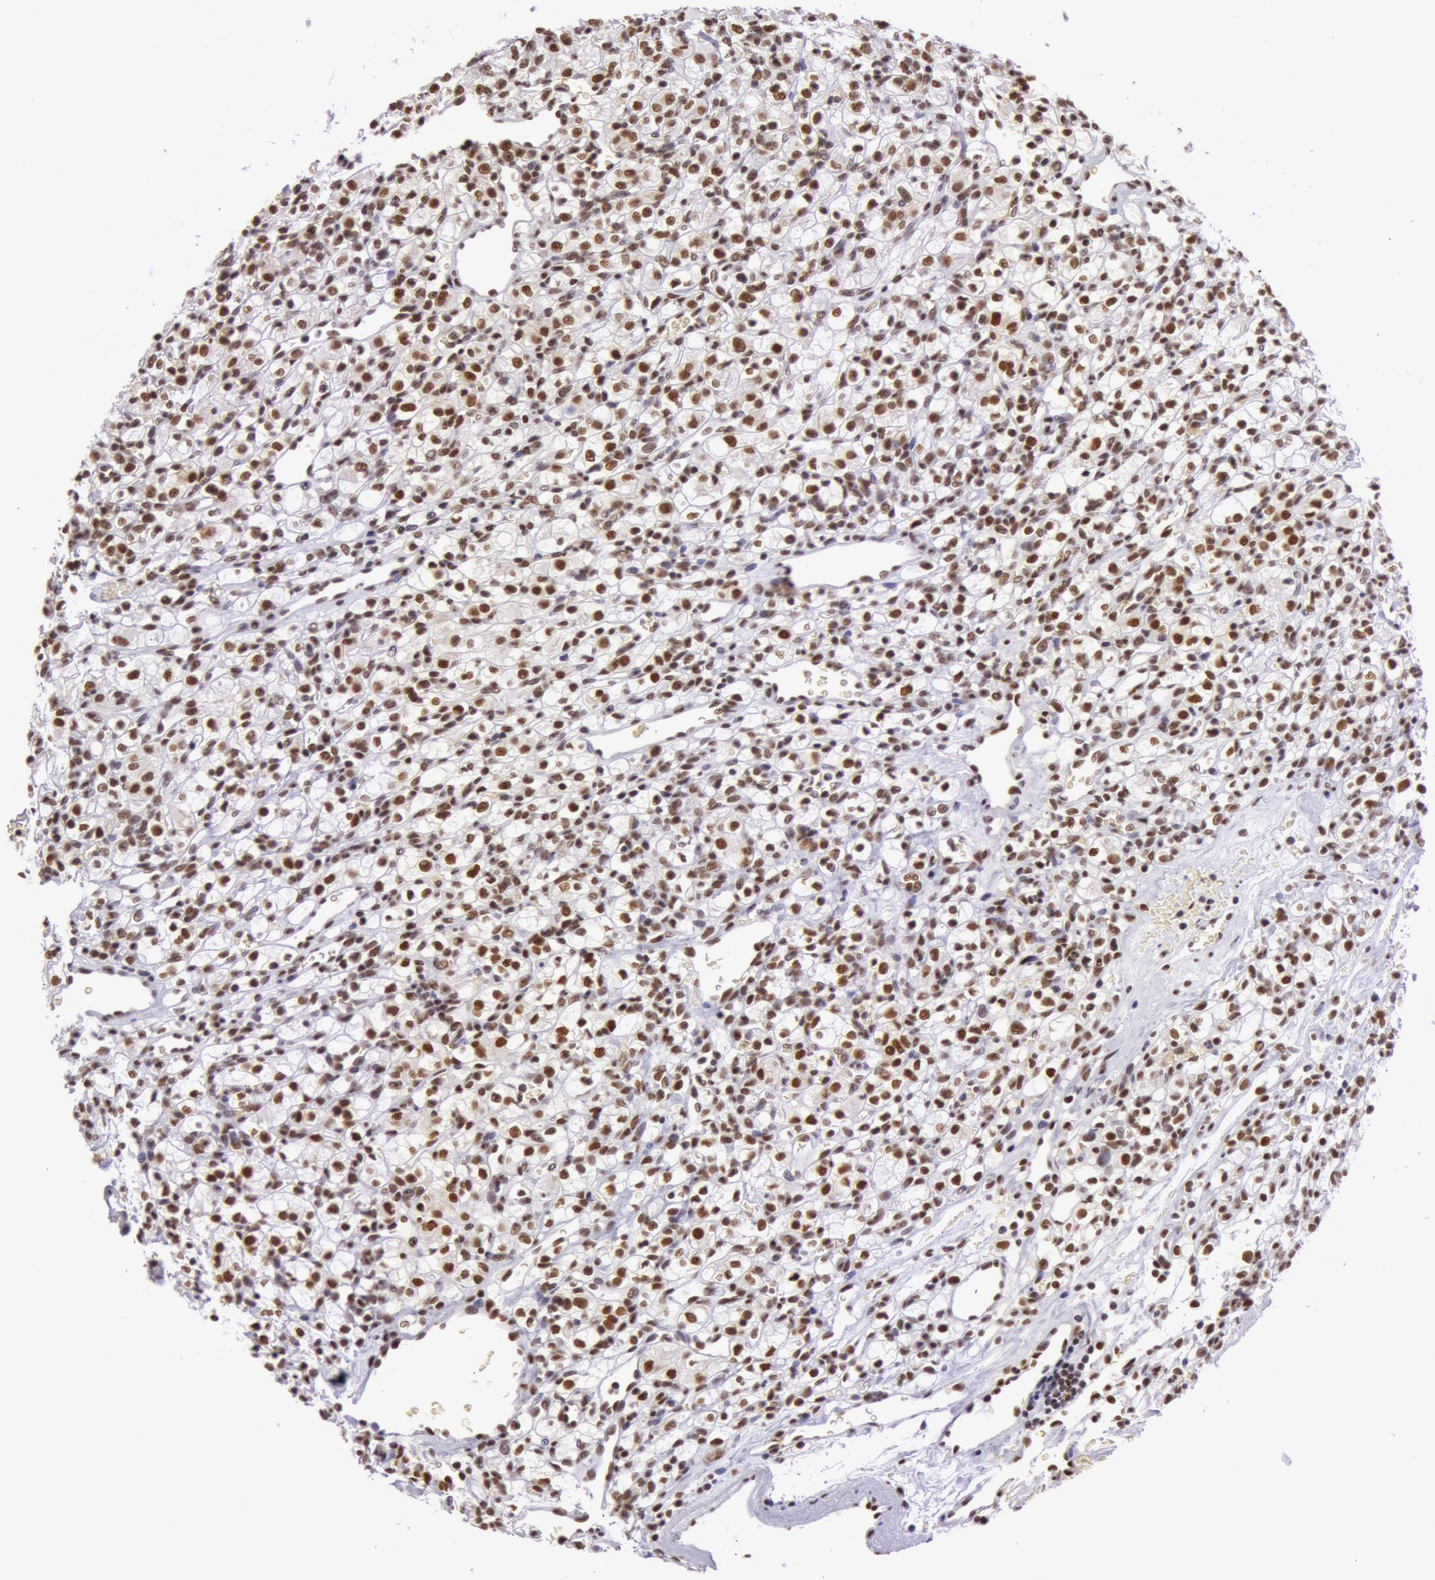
{"staining": {"intensity": "moderate", "quantity": ">75%", "location": "nuclear"}, "tissue": "renal cancer", "cell_type": "Tumor cells", "image_type": "cancer", "snomed": [{"axis": "morphology", "description": "Adenocarcinoma, NOS"}, {"axis": "topography", "description": "Kidney"}], "caption": "Moderate nuclear protein expression is appreciated in about >75% of tumor cells in renal adenocarcinoma. Immunohistochemistry (ihc) stains the protein in brown and the nuclei are stained blue.", "gene": "NBN", "patient": {"sex": "female", "age": 62}}